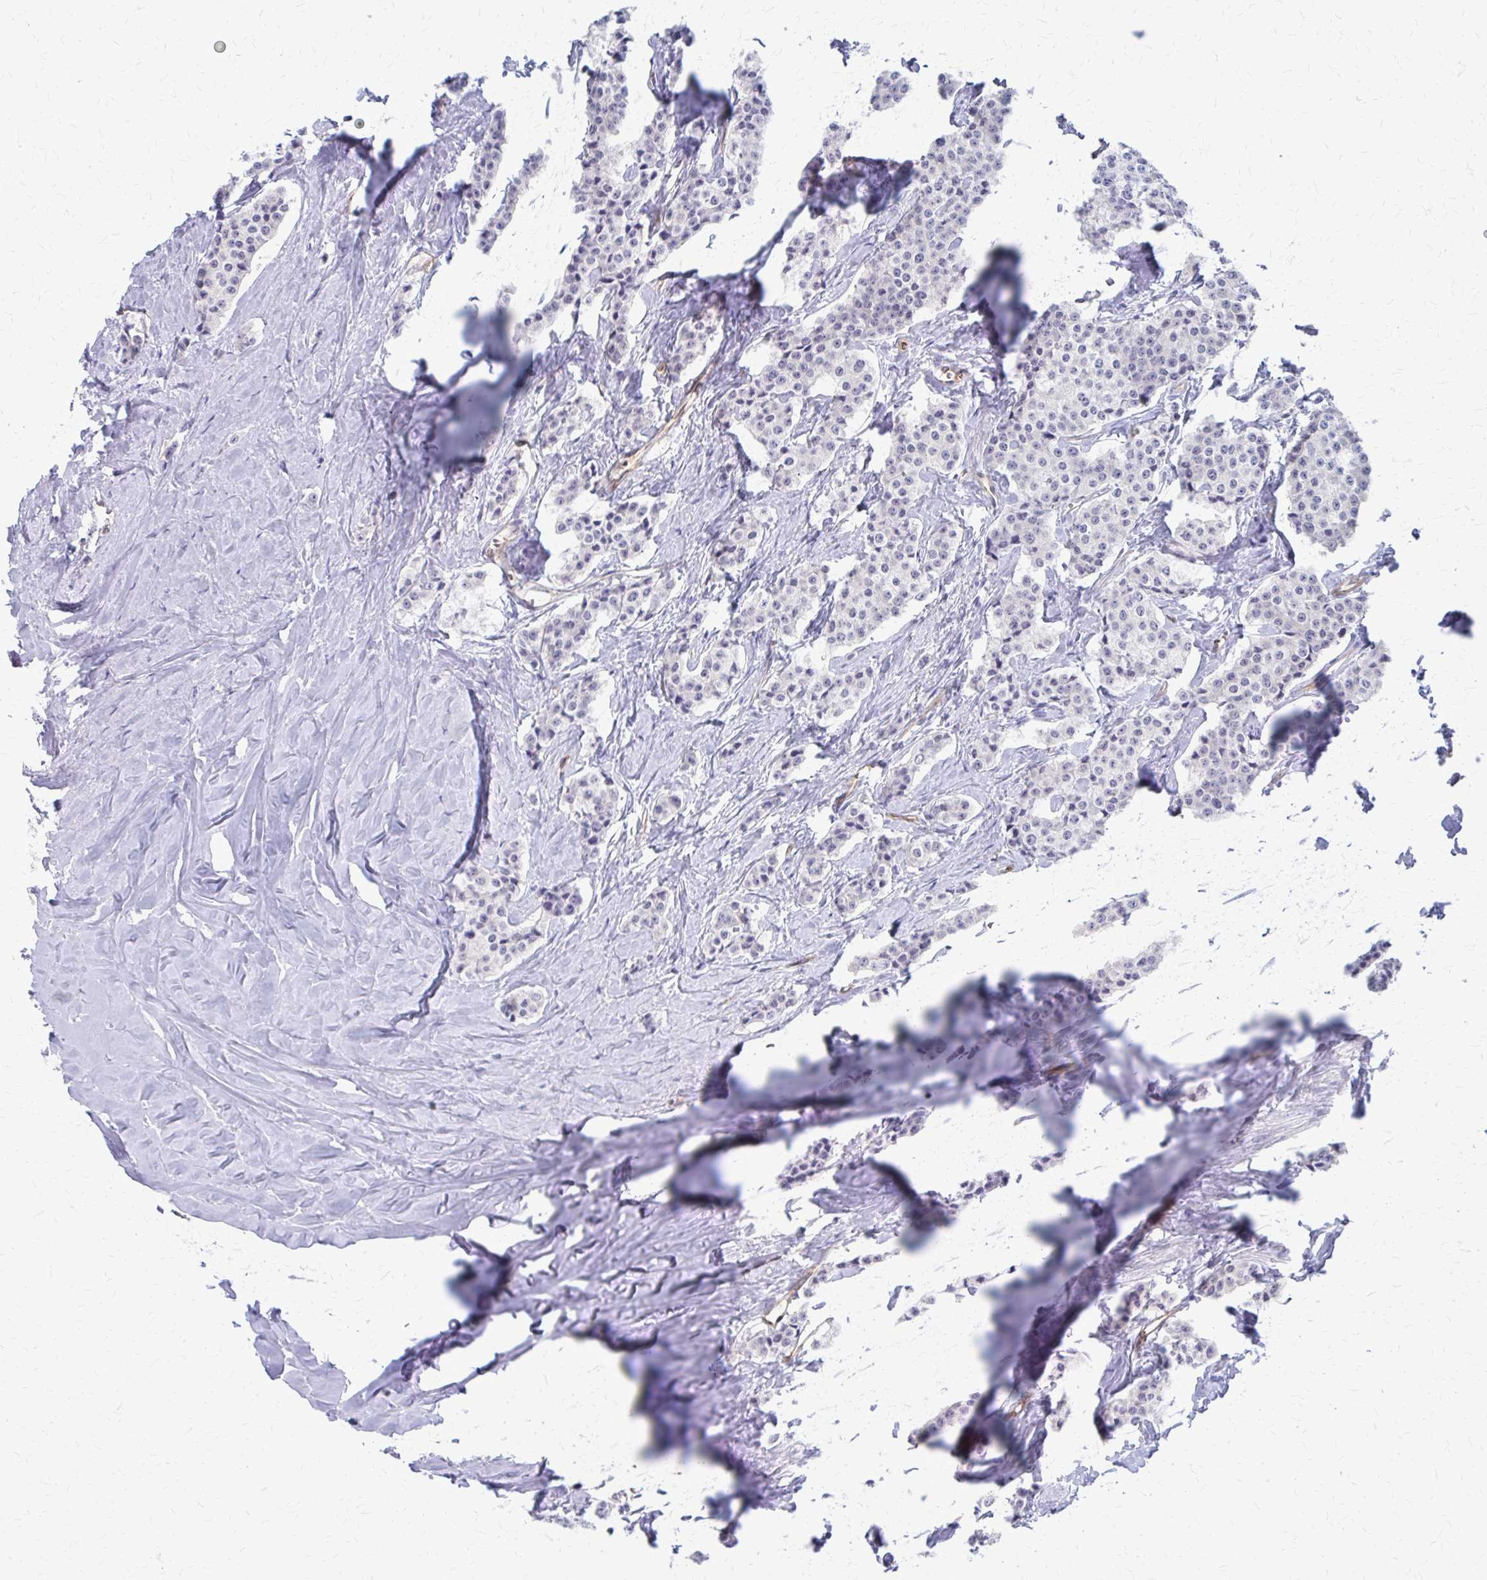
{"staining": {"intensity": "negative", "quantity": "none", "location": "none"}, "tissue": "carcinoid", "cell_type": "Tumor cells", "image_type": "cancer", "snomed": [{"axis": "morphology", "description": "Carcinoid, malignant, NOS"}, {"axis": "topography", "description": "Small intestine"}], "caption": "The image exhibits no staining of tumor cells in malignant carcinoid.", "gene": "CLIC2", "patient": {"sex": "female", "age": 64}}